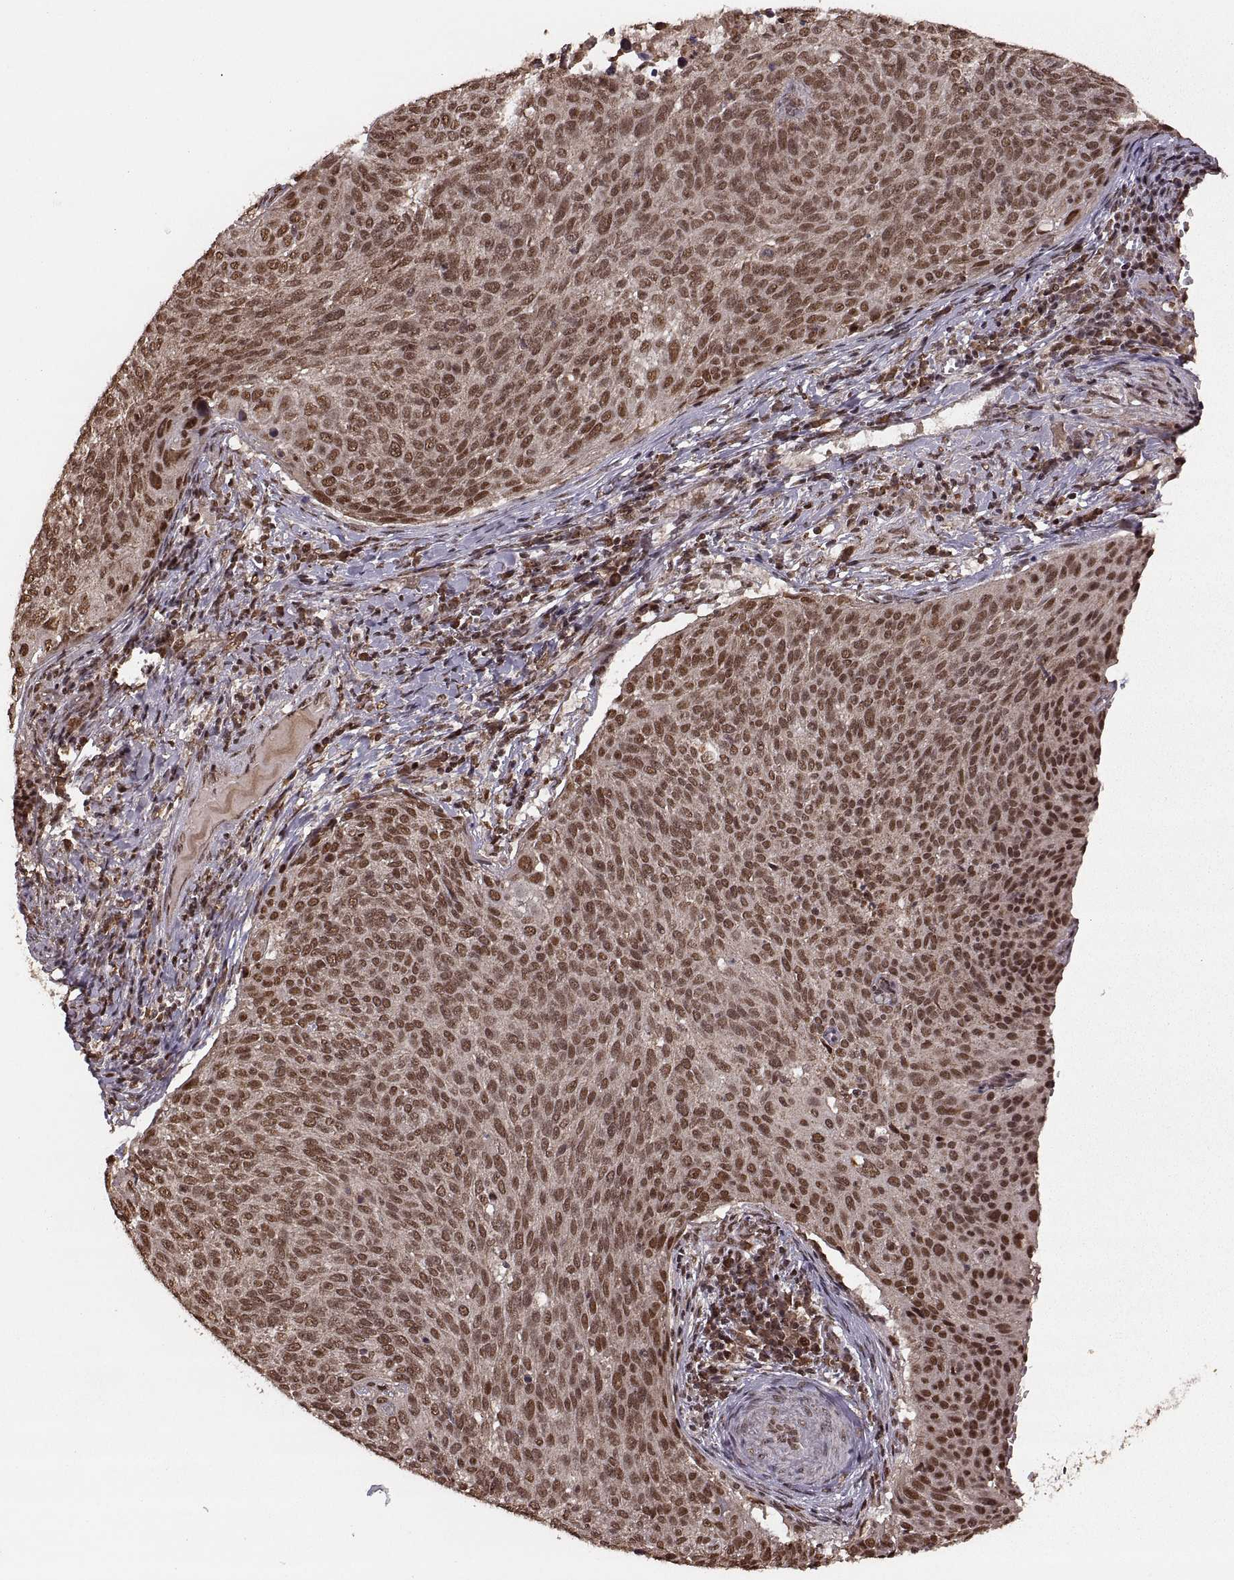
{"staining": {"intensity": "moderate", "quantity": ">75%", "location": "nuclear"}, "tissue": "cervical cancer", "cell_type": "Tumor cells", "image_type": "cancer", "snomed": [{"axis": "morphology", "description": "Squamous cell carcinoma, NOS"}, {"axis": "topography", "description": "Cervix"}], "caption": "The immunohistochemical stain highlights moderate nuclear positivity in tumor cells of squamous cell carcinoma (cervical) tissue. The protein of interest is shown in brown color, while the nuclei are stained blue.", "gene": "RFT1", "patient": {"sex": "female", "age": 39}}